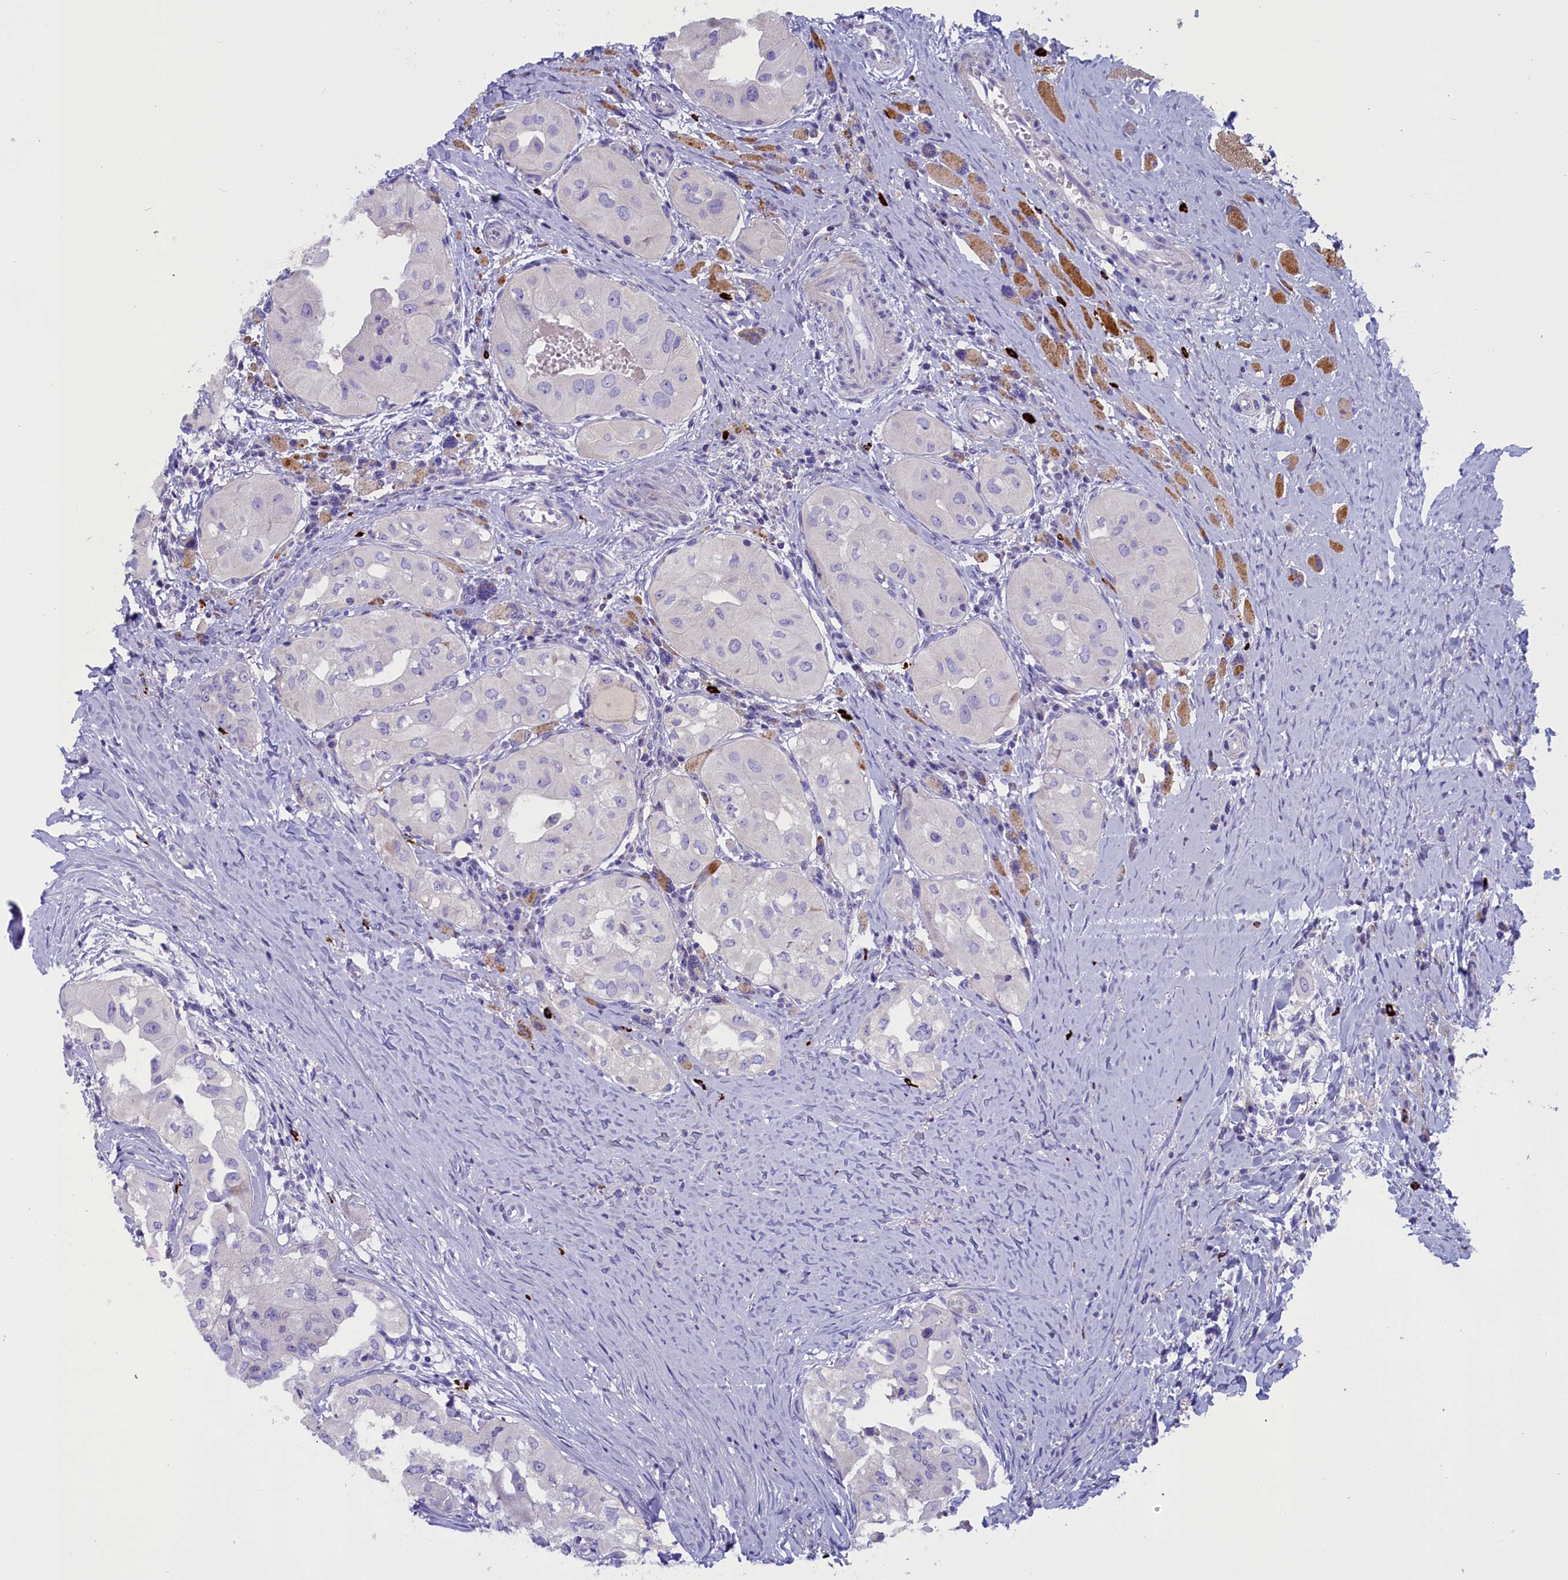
{"staining": {"intensity": "negative", "quantity": "none", "location": "none"}, "tissue": "thyroid cancer", "cell_type": "Tumor cells", "image_type": "cancer", "snomed": [{"axis": "morphology", "description": "Papillary adenocarcinoma, NOS"}, {"axis": "topography", "description": "Thyroid gland"}], "caption": "Immunohistochemistry photomicrograph of human thyroid papillary adenocarcinoma stained for a protein (brown), which displays no staining in tumor cells. Nuclei are stained in blue.", "gene": "RTTN", "patient": {"sex": "female", "age": 59}}